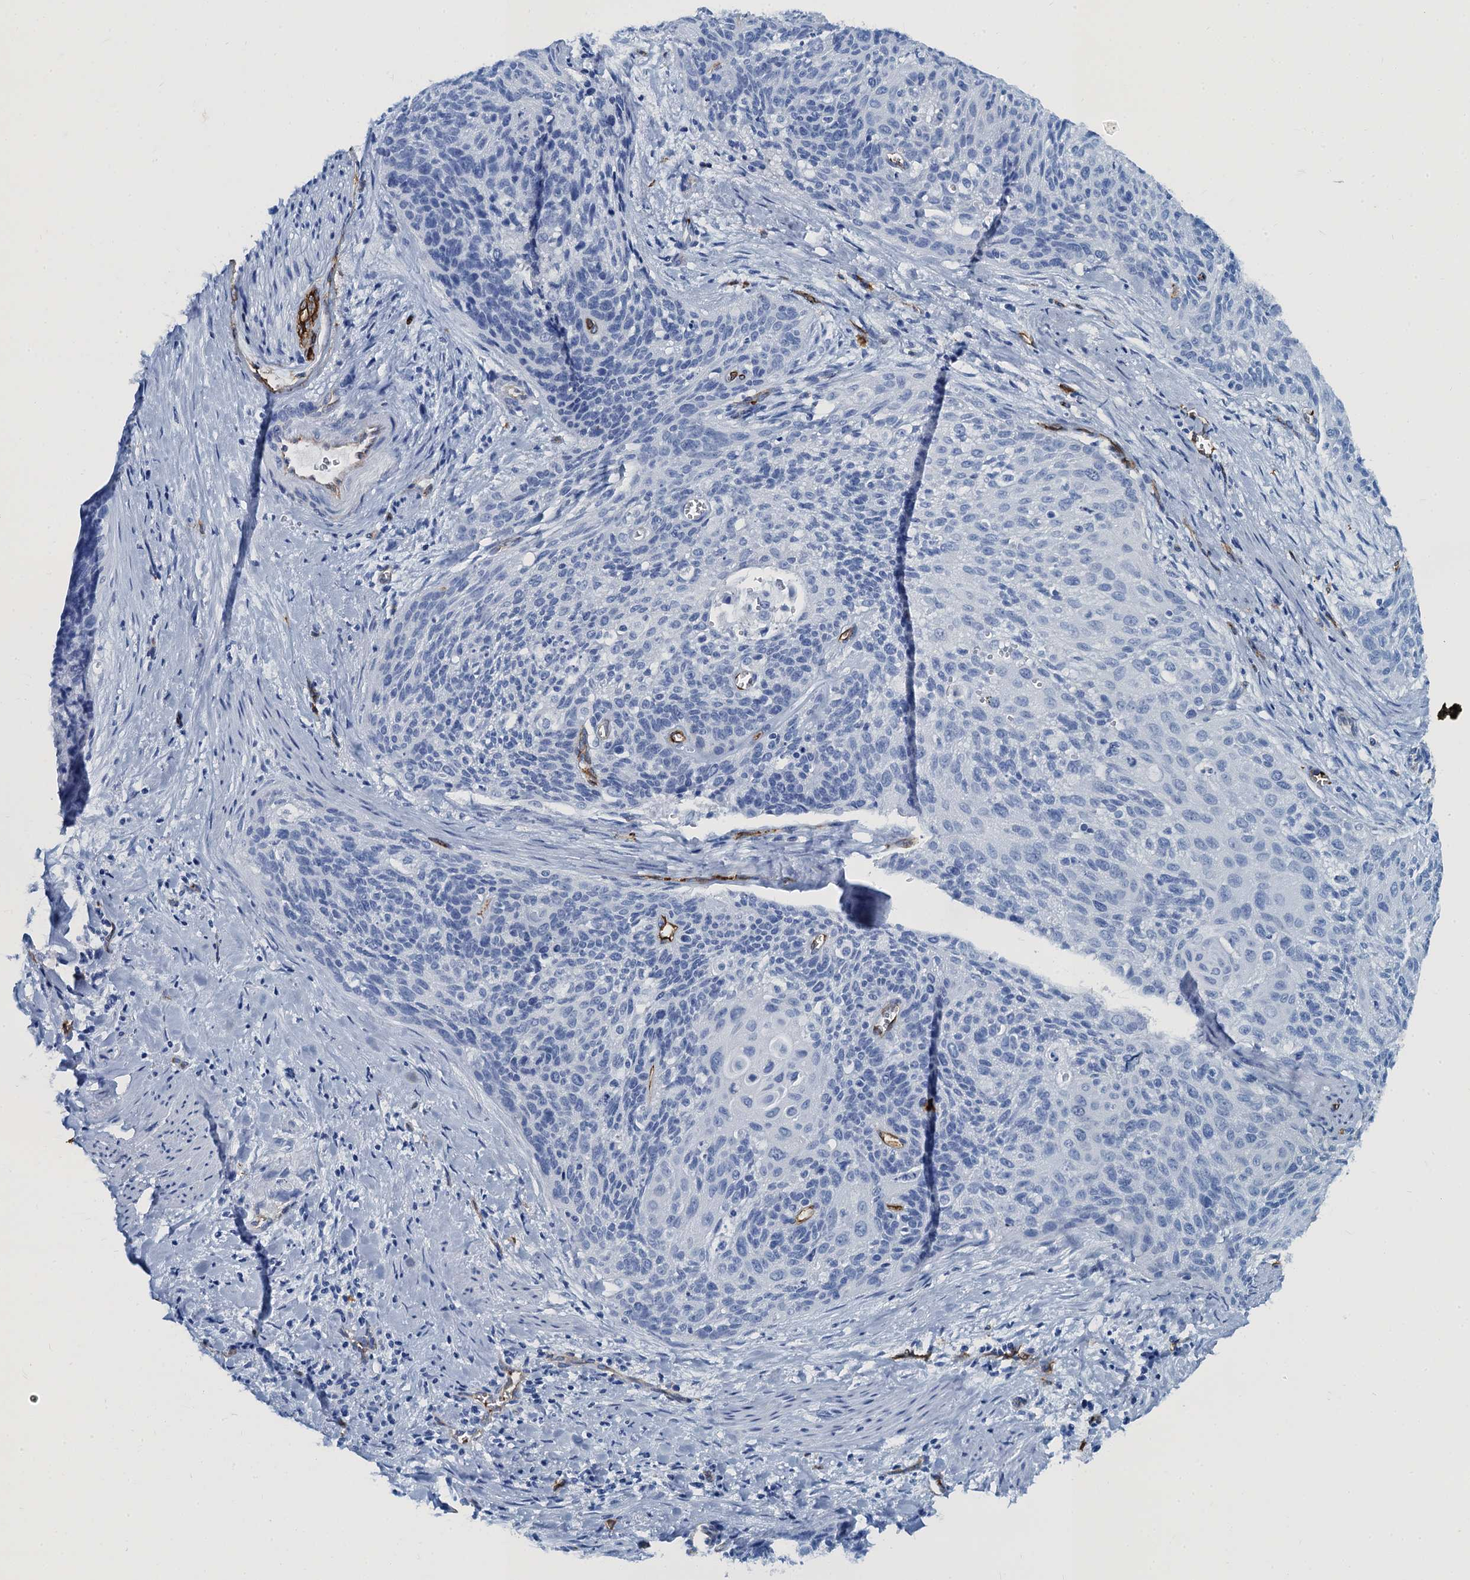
{"staining": {"intensity": "negative", "quantity": "none", "location": "none"}, "tissue": "cervical cancer", "cell_type": "Tumor cells", "image_type": "cancer", "snomed": [{"axis": "morphology", "description": "Squamous cell carcinoma, NOS"}, {"axis": "topography", "description": "Cervix"}], "caption": "Tumor cells show no significant positivity in cervical cancer.", "gene": "CAVIN2", "patient": {"sex": "female", "age": 55}}